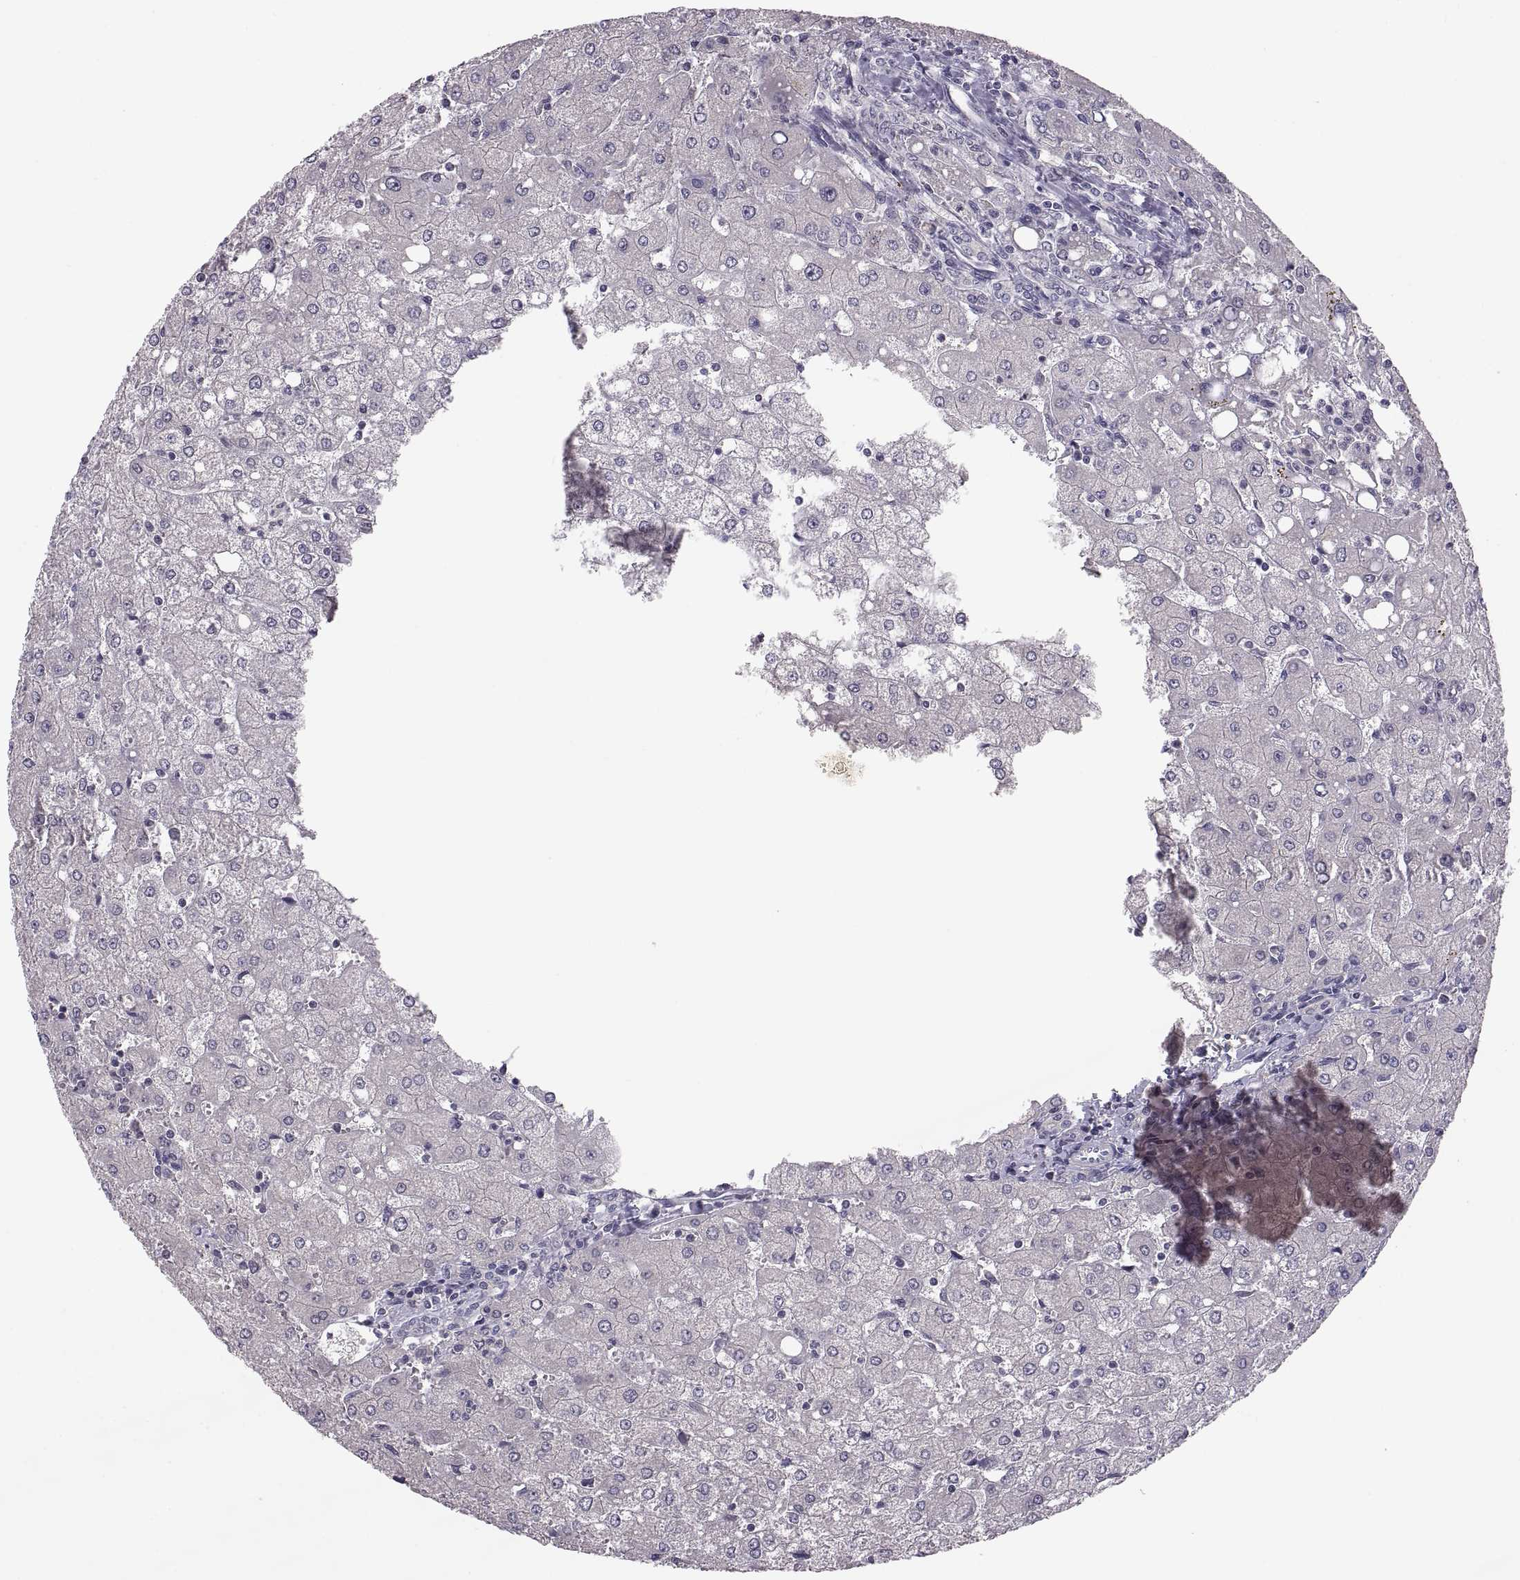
{"staining": {"intensity": "negative", "quantity": "none", "location": "none"}, "tissue": "liver", "cell_type": "Cholangiocytes", "image_type": "normal", "snomed": [{"axis": "morphology", "description": "Normal tissue, NOS"}, {"axis": "topography", "description": "Liver"}], "caption": "Photomicrograph shows no significant protein positivity in cholangiocytes of unremarkable liver. (Brightfield microscopy of DAB (3,3'-diaminobenzidine) immunohistochemistry at high magnification).", "gene": "PAX2", "patient": {"sex": "female", "age": 53}}